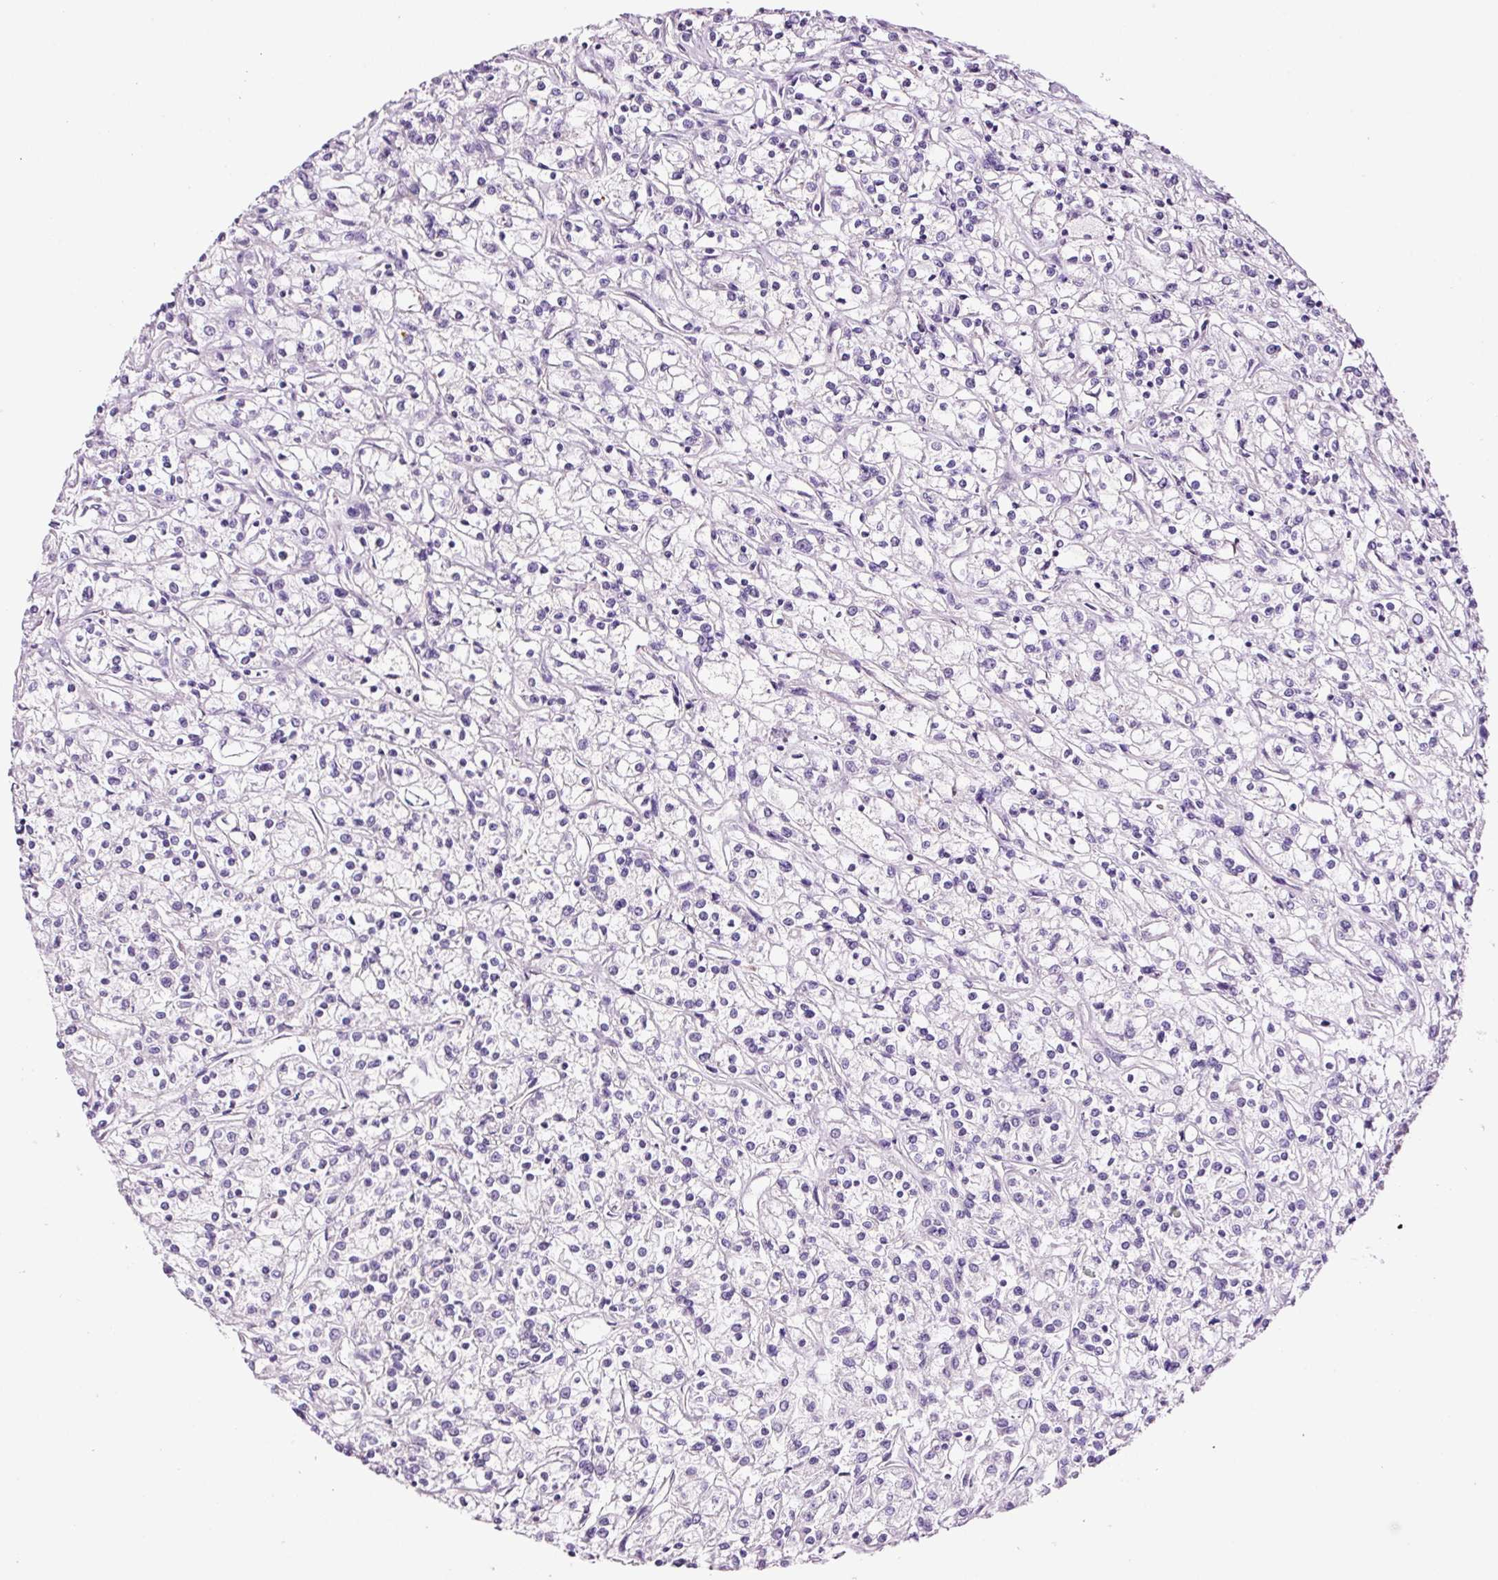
{"staining": {"intensity": "negative", "quantity": "none", "location": "none"}, "tissue": "renal cancer", "cell_type": "Tumor cells", "image_type": "cancer", "snomed": [{"axis": "morphology", "description": "Adenocarcinoma, NOS"}, {"axis": "topography", "description": "Kidney"}], "caption": "The image exhibits no significant expression in tumor cells of renal adenocarcinoma. Brightfield microscopy of immunohistochemistry (IHC) stained with DAB (3,3'-diaminobenzidine) (brown) and hematoxylin (blue), captured at high magnification.", "gene": "RTF2", "patient": {"sex": "female", "age": 59}}